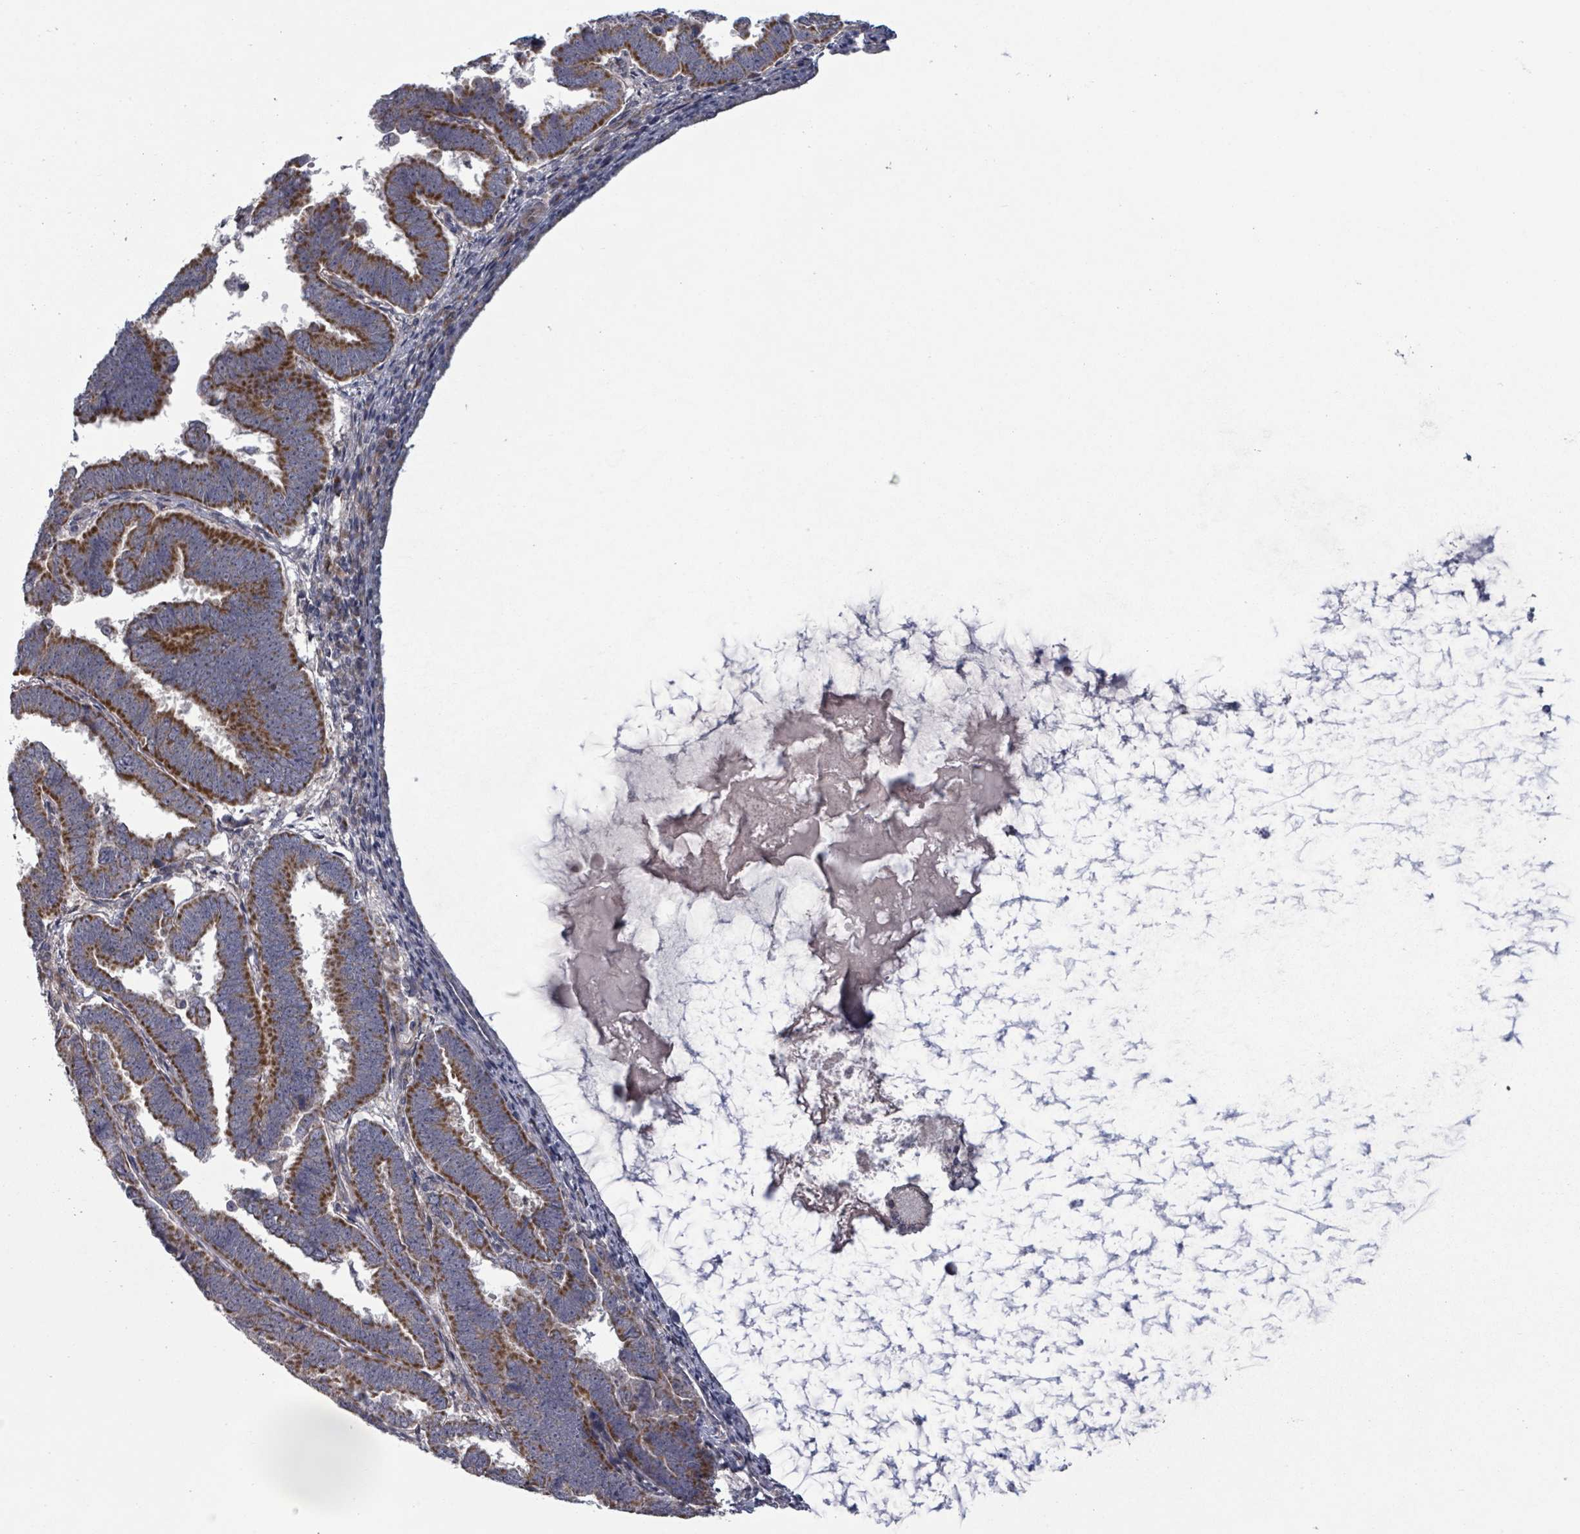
{"staining": {"intensity": "strong", "quantity": ">75%", "location": "cytoplasmic/membranous"}, "tissue": "endometrial cancer", "cell_type": "Tumor cells", "image_type": "cancer", "snomed": [{"axis": "morphology", "description": "Adenocarcinoma, NOS"}, {"axis": "topography", "description": "Endometrium"}], "caption": "Protein staining demonstrates strong cytoplasmic/membranous staining in about >75% of tumor cells in endometrial cancer.", "gene": "FKBP1A", "patient": {"sex": "female", "age": 75}}